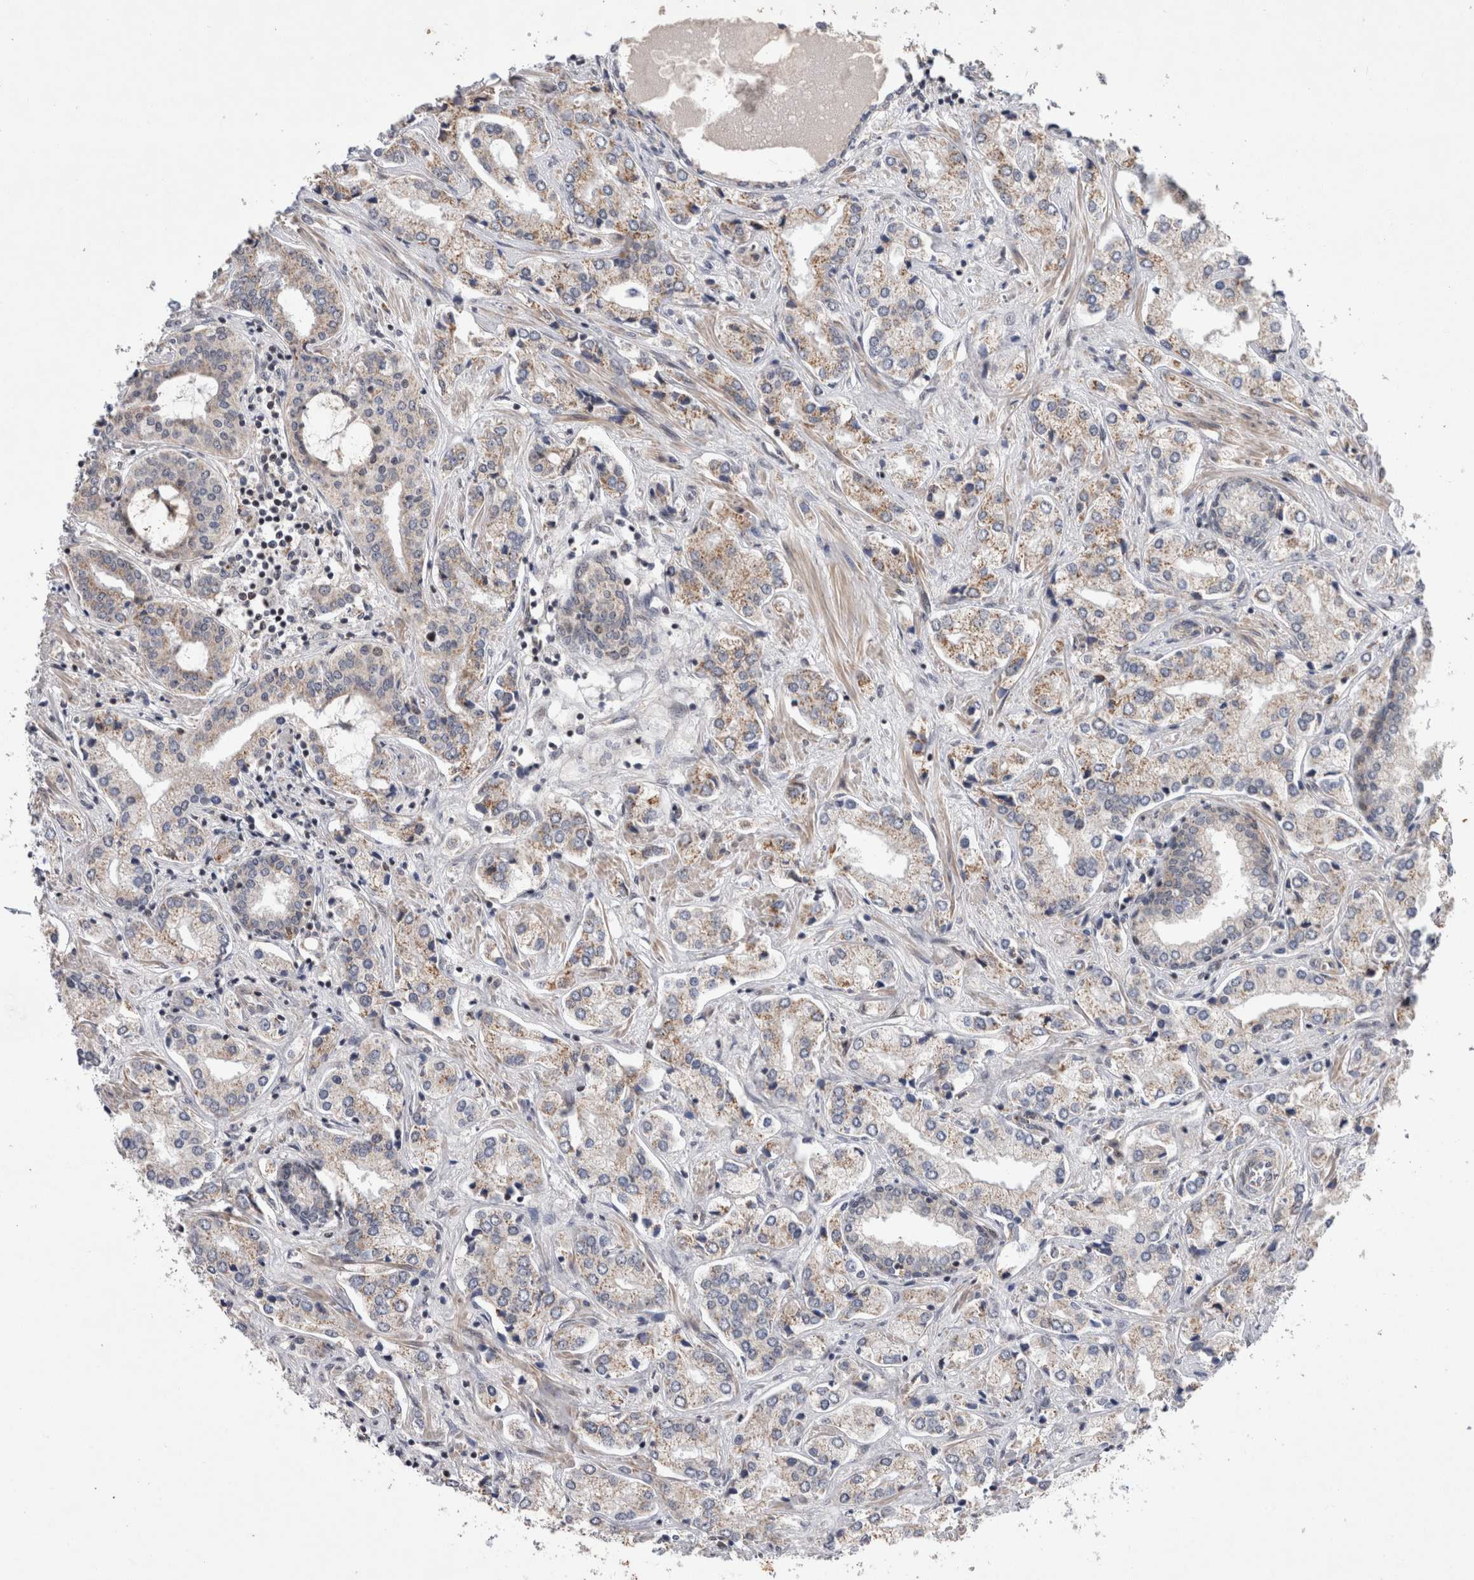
{"staining": {"intensity": "weak", "quantity": ">75%", "location": "cytoplasmic/membranous"}, "tissue": "prostate cancer", "cell_type": "Tumor cells", "image_type": "cancer", "snomed": [{"axis": "morphology", "description": "Adenocarcinoma, High grade"}, {"axis": "topography", "description": "Prostate"}], "caption": "Human prostate cancer (adenocarcinoma (high-grade)) stained with a protein marker displays weak staining in tumor cells.", "gene": "MRPL37", "patient": {"sex": "male", "age": 66}}